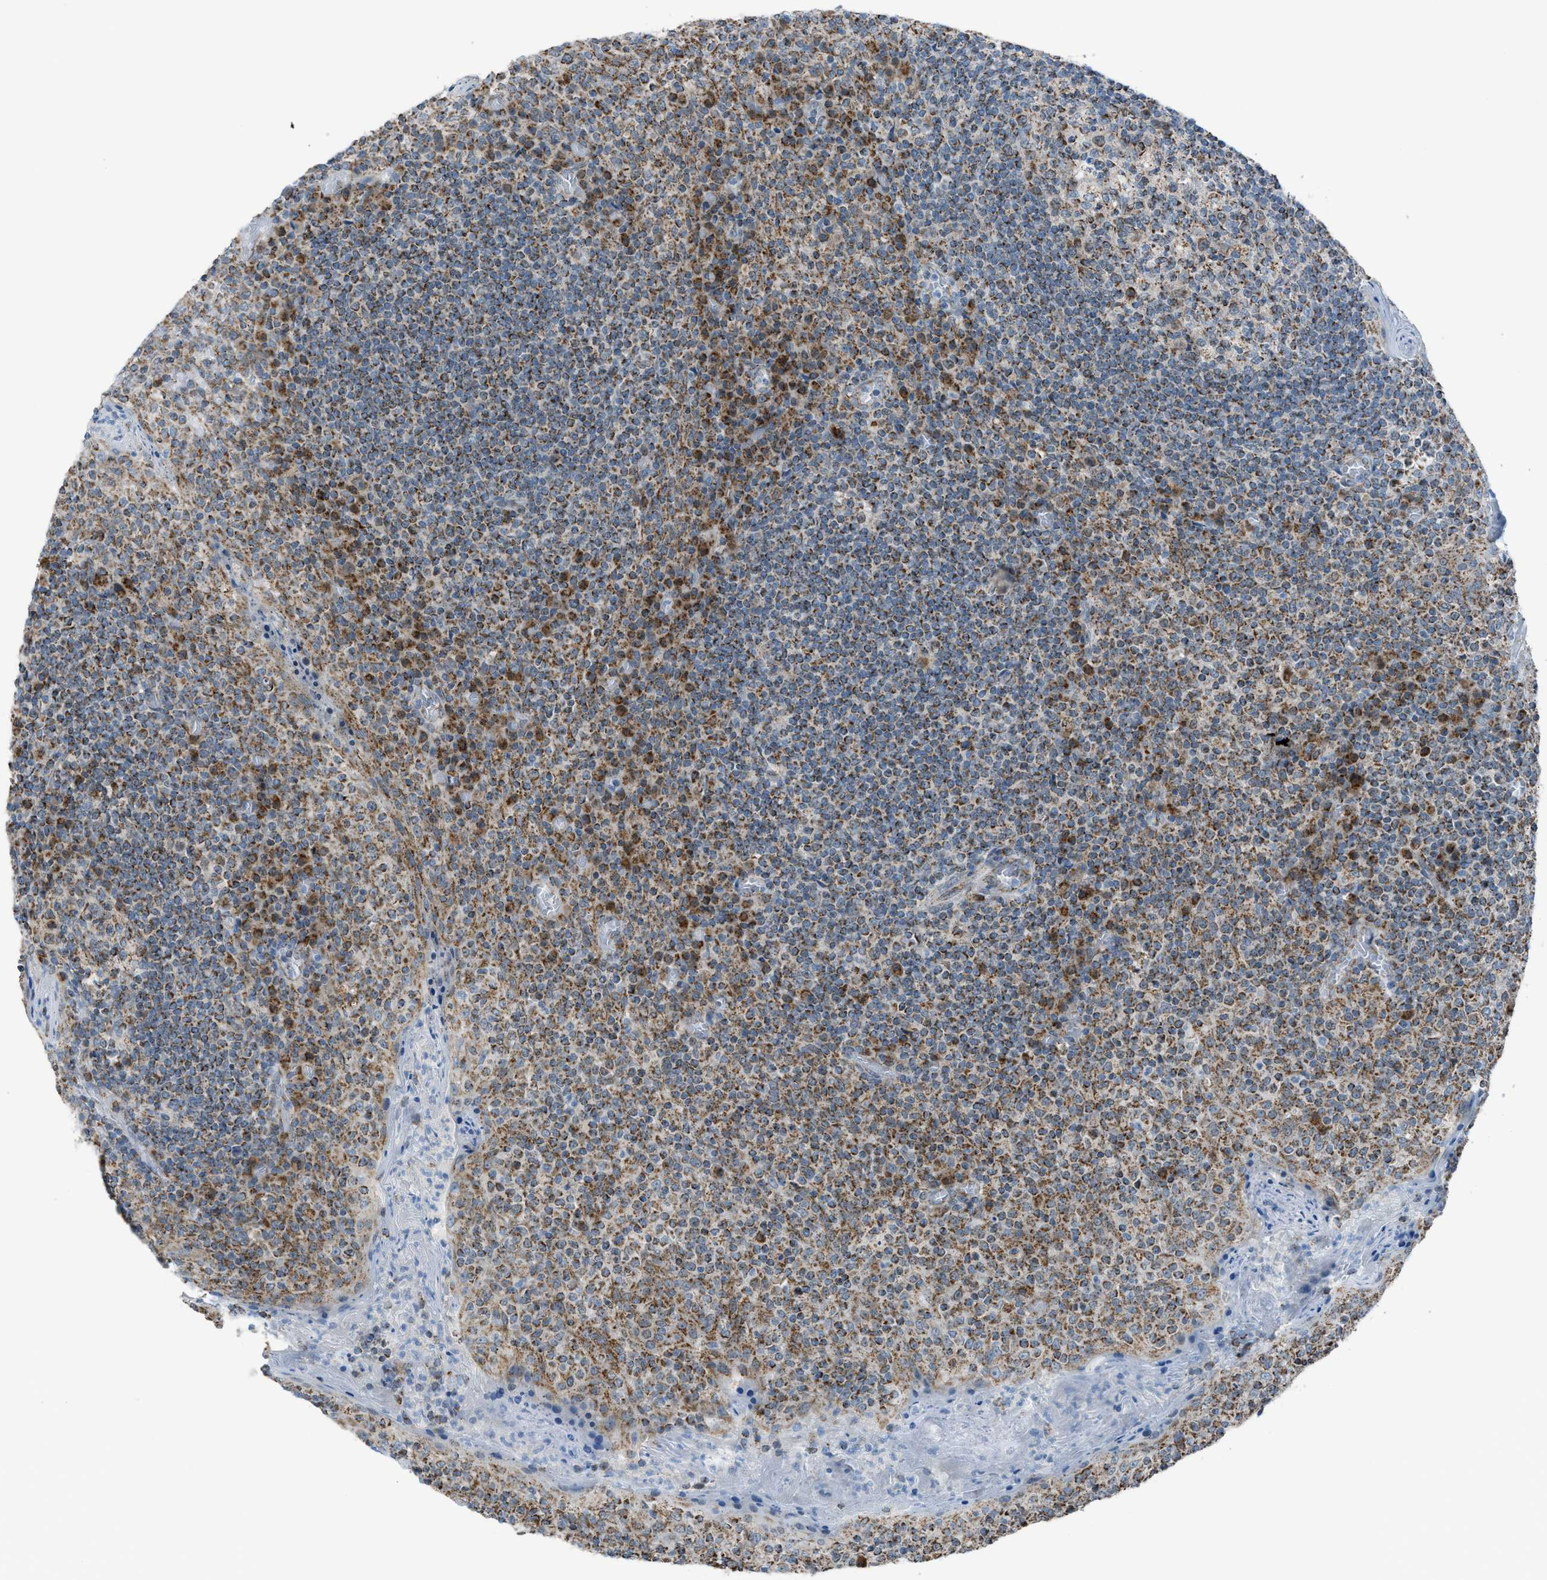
{"staining": {"intensity": "moderate", "quantity": ">75%", "location": "cytoplasmic/membranous"}, "tissue": "tonsil", "cell_type": "Germinal center cells", "image_type": "normal", "snomed": [{"axis": "morphology", "description": "Normal tissue, NOS"}, {"axis": "topography", "description": "Tonsil"}], "caption": "A brown stain highlights moderate cytoplasmic/membranous positivity of a protein in germinal center cells of unremarkable human tonsil.", "gene": "SRM", "patient": {"sex": "female", "age": 19}}